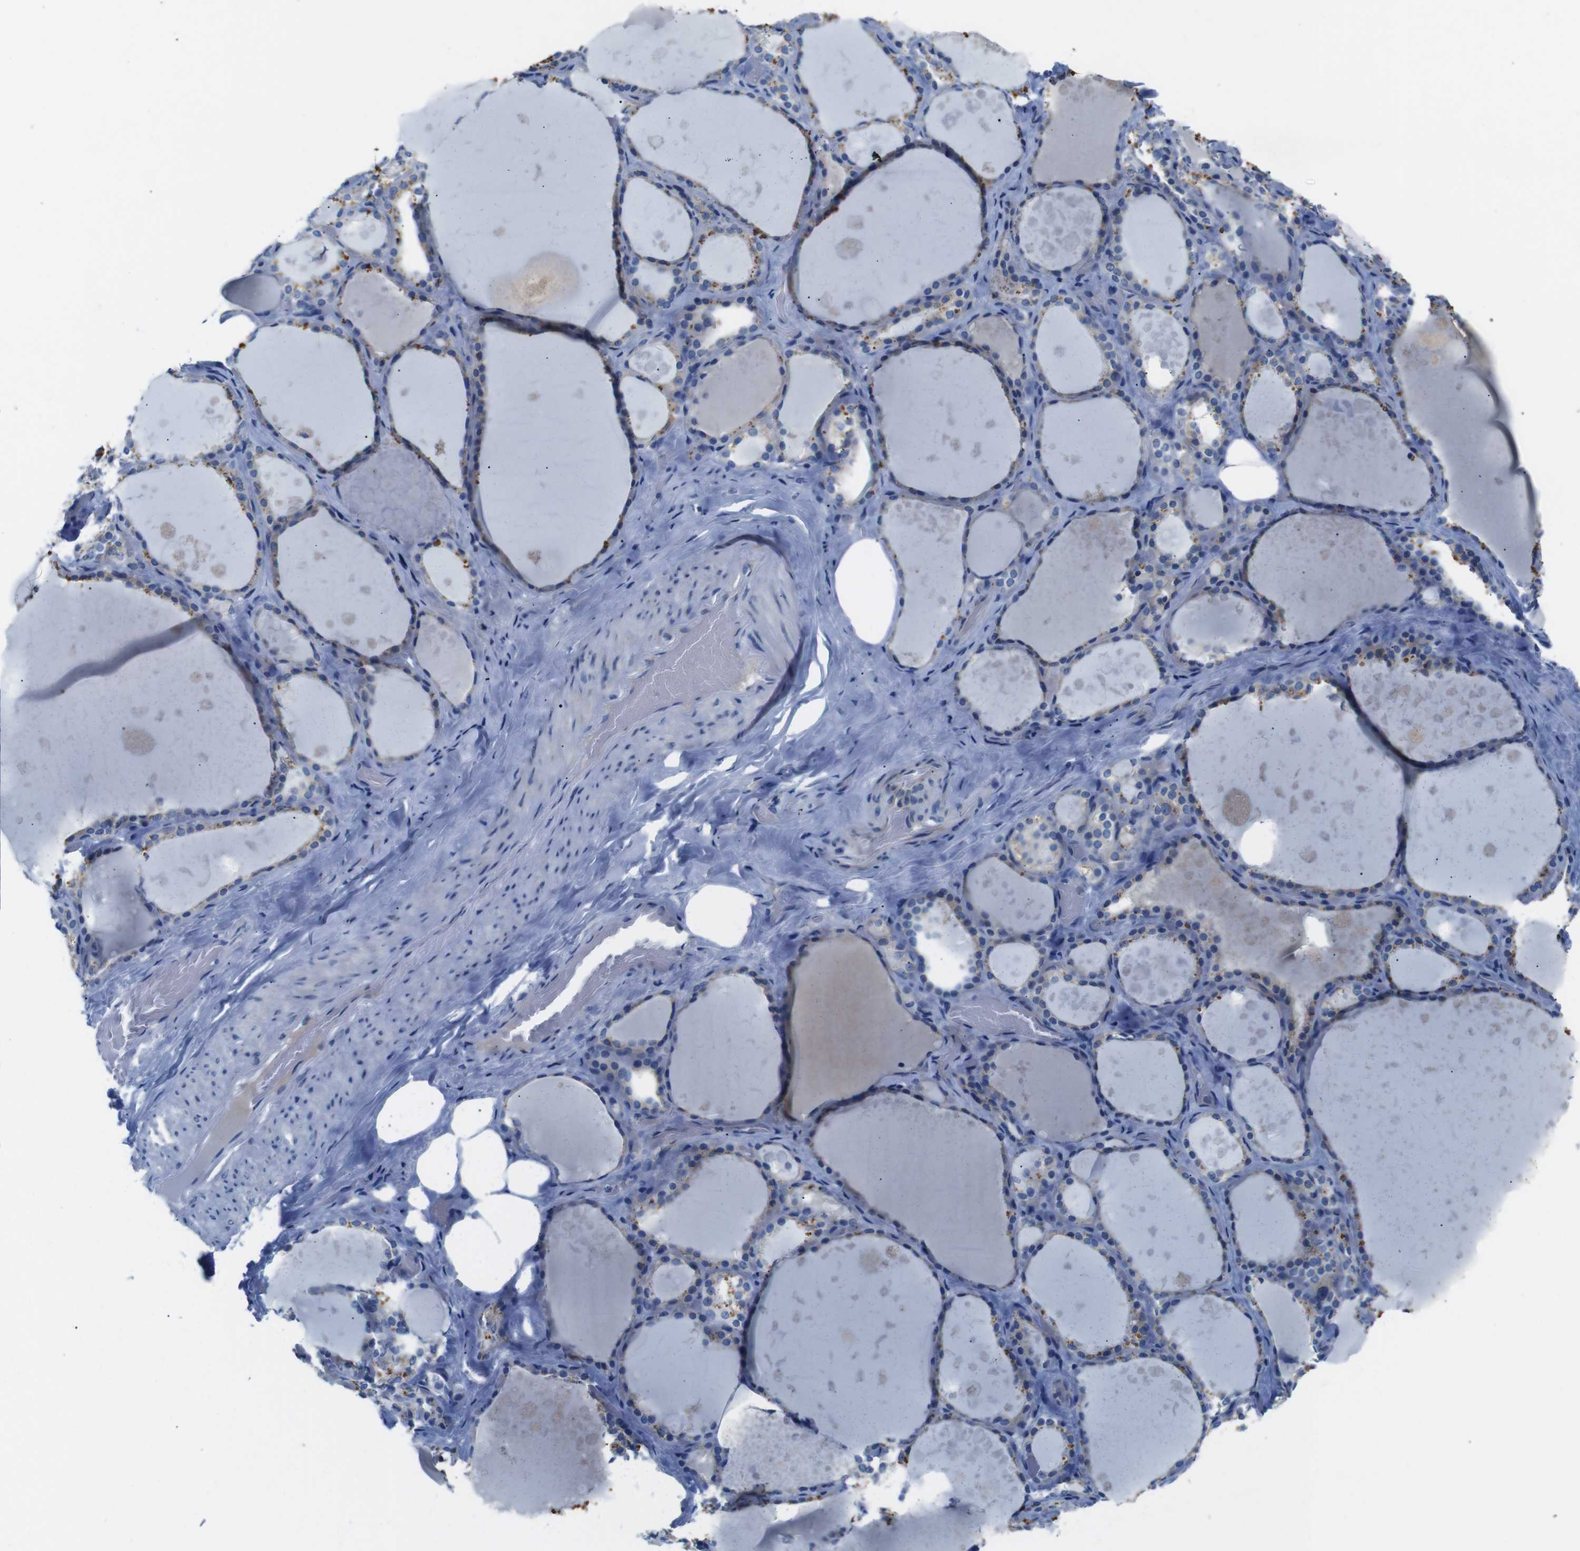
{"staining": {"intensity": "moderate", "quantity": ">75%", "location": "cytoplasmic/membranous"}, "tissue": "thyroid gland", "cell_type": "Glandular cells", "image_type": "normal", "snomed": [{"axis": "morphology", "description": "Normal tissue, NOS"}, {"axis": "topography", "description": "Thyroid gland"}], "caption": "A histopathology image of human thyroid gland stained for a protein reveals moderate cytoplasmic/membranous brown staining in glandular cells. (Brightfield microscopy of DAB IHC at high magnification).", "gene": "DCP1A", "patient": {"sex": "male", "age": 61}}